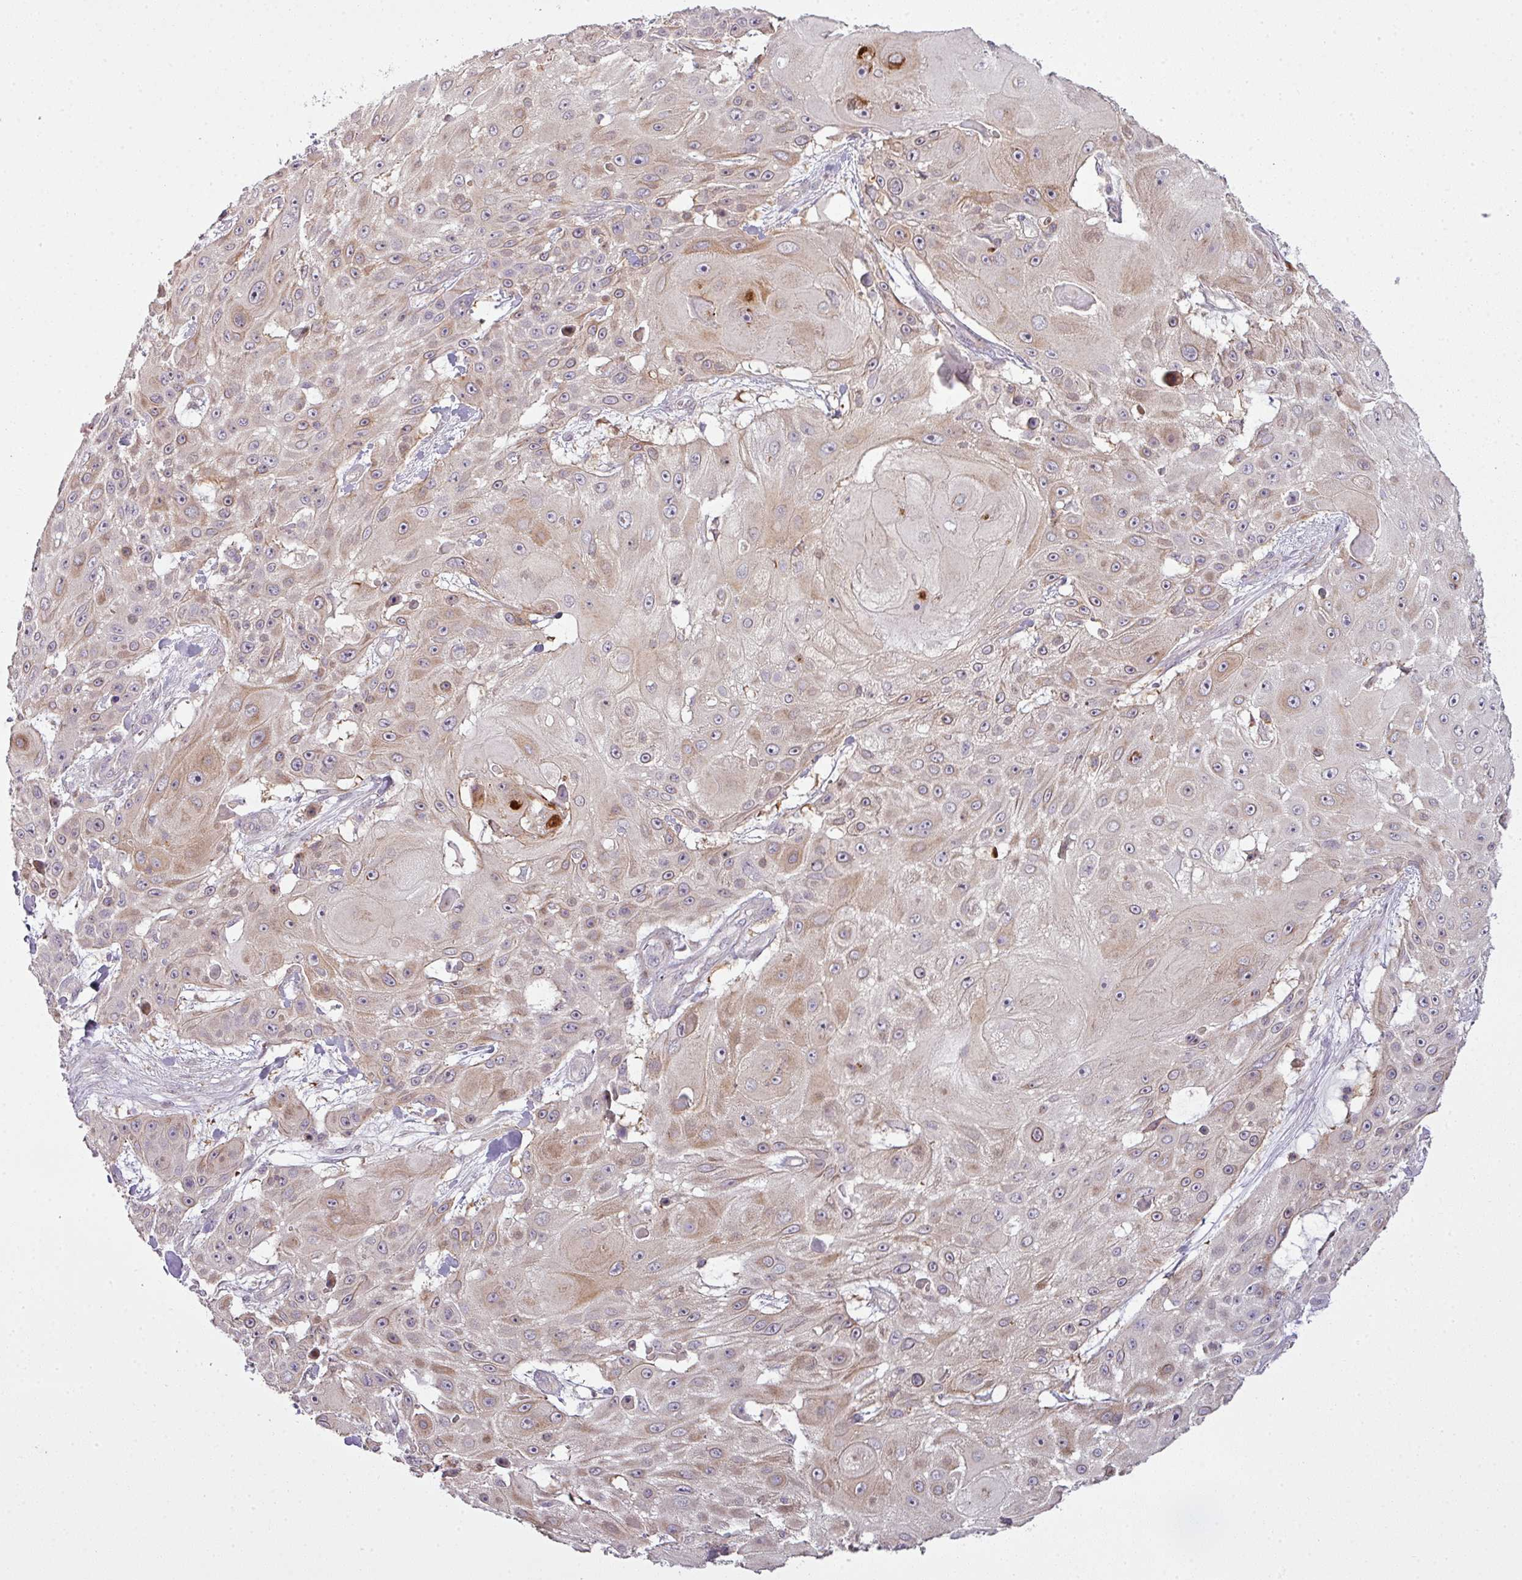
{"staining": {"intensity": "moderate", "quantity": "25%-75%", "location": "cytoplasmic/membranous,nuclear"}, "tissue": "skin cancer", "cell_type": "Tumor cells", "image_type": "cancer", "snomed": [{"axis": "morphology", "description": "Squamous cell carcinoma, NOS"}, {"axis": "topography", "description": "Skin"}], "caption": "This micrograph exhibits IHC staining of skin squamous cell carcinoma, with medium moderate cytoplasmic/membranous and nuclear expression in about 25%-75% of tumor cells.", "gene": "ZNF688", "patient": {"sex": "female", "age": 86}}